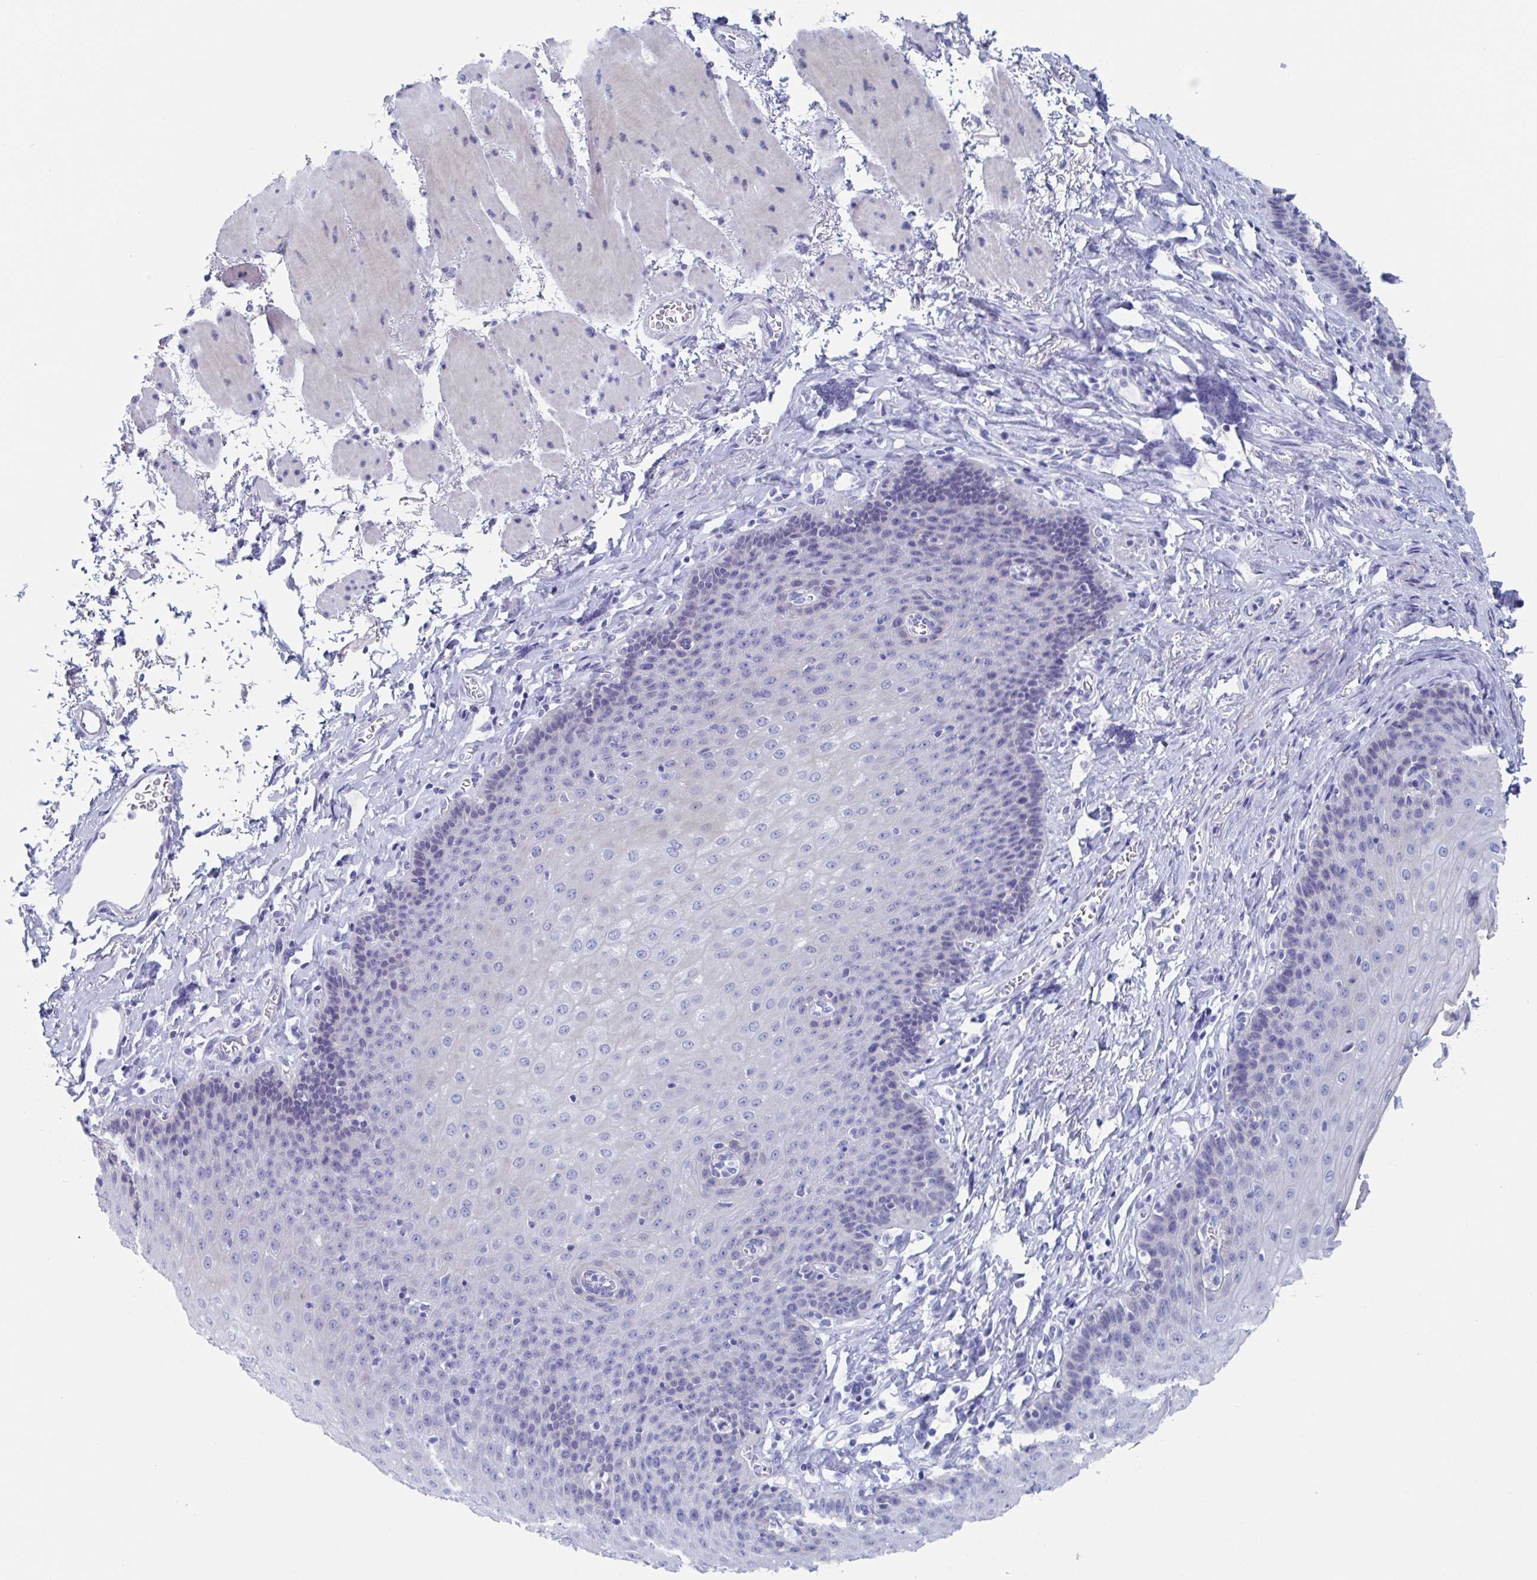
{"staining": {"intensity": "negative", "quantity": "none", "location": "none"}, "tissue": "esophagus", "cell_type": "Squamous epithelial cells", "image_type": "normal", "snomed": [{"axis": "morphology", "description": "Normal tissue, NOS"}, {"axis": "topography", "description": "Esophagus"}], "caption": "Benign esophagus was stained to show a protein in brown. There is no significant expression in squamous epithelial cells. The staining was performed using DAB to visualize the protein expression in brown, while the nuclei were stained in blue with hematoxylin (Magnification: 20x).", "gene": "ZPBP", "patient": {"sex": "female", "age": 81}}